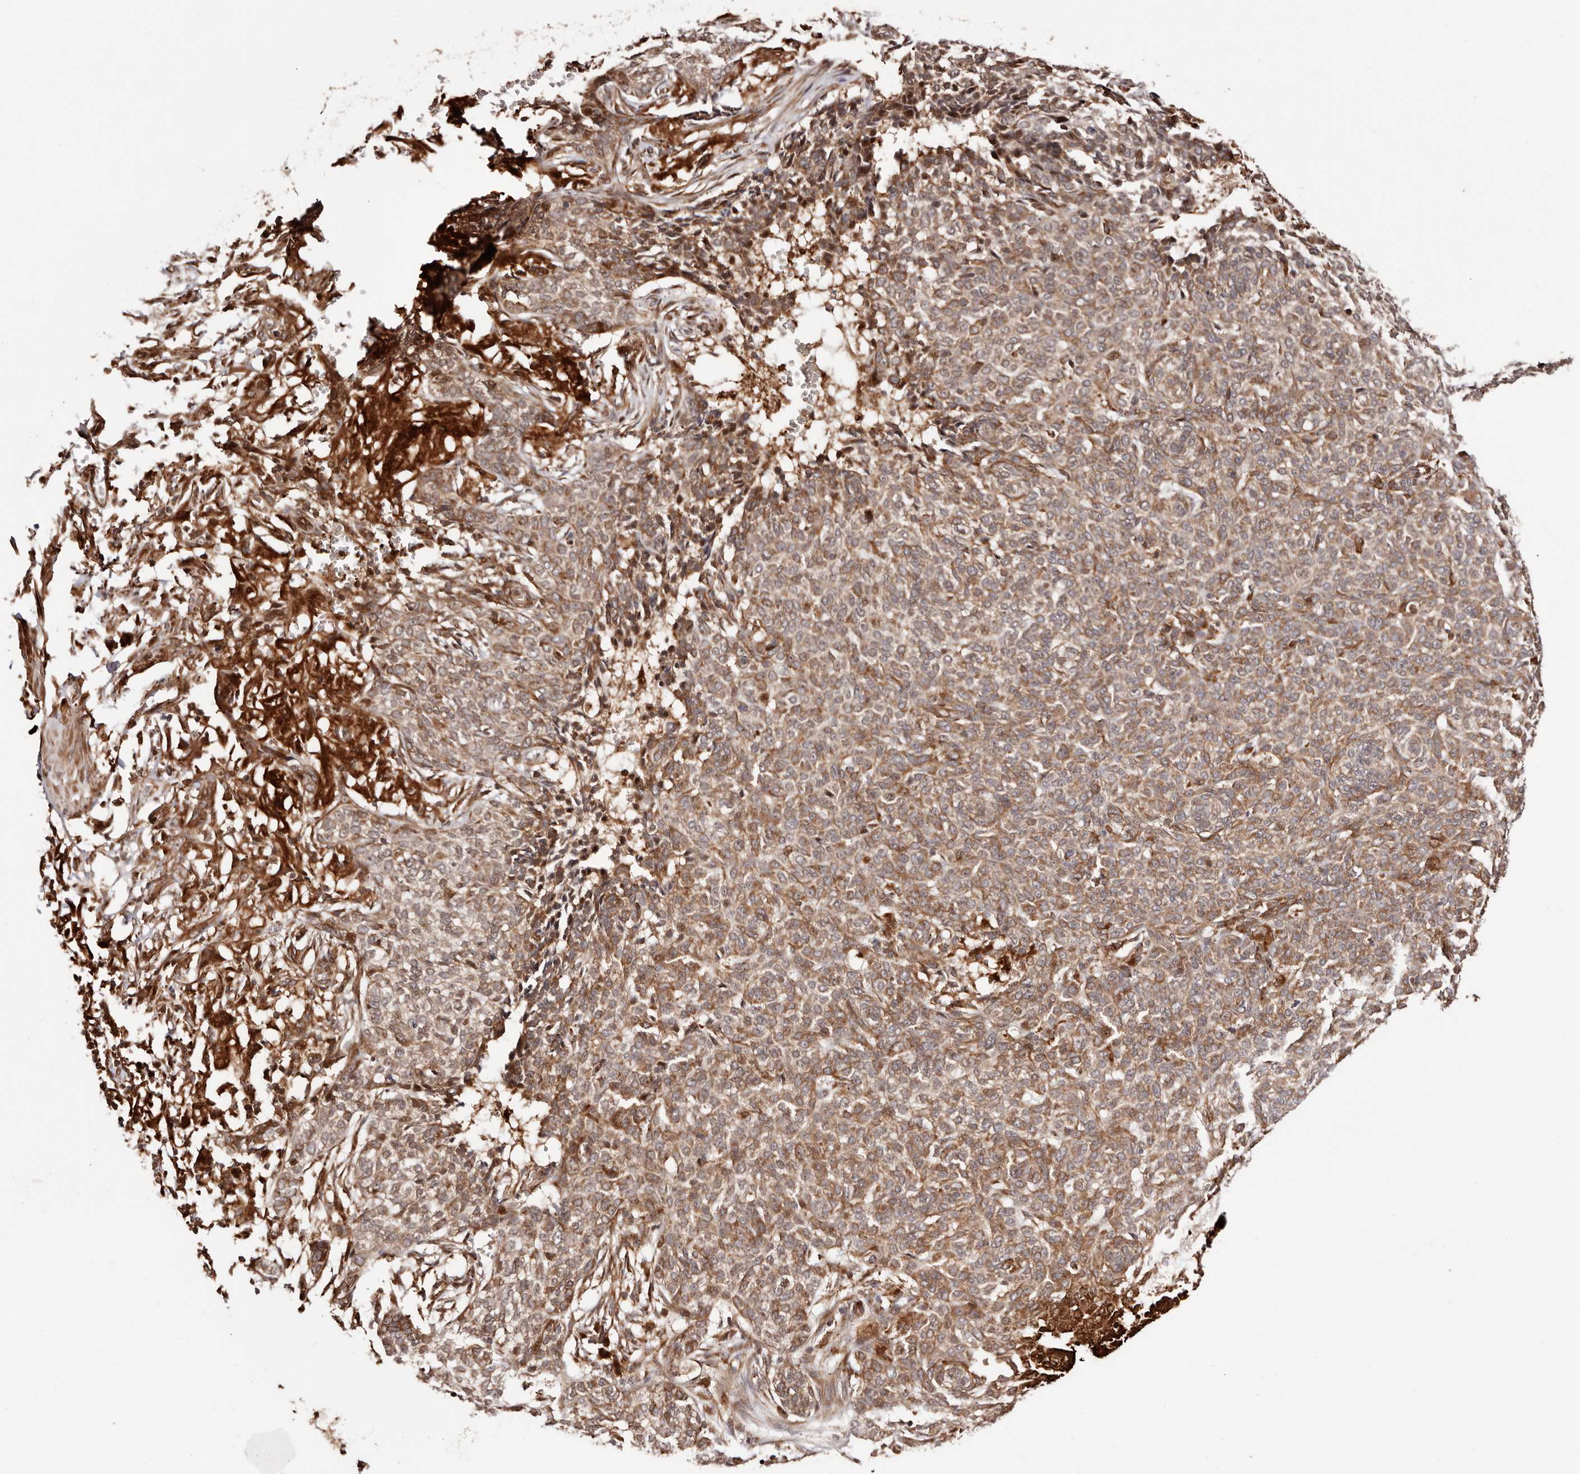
{"staining": {"intensity": "moderate", "quantity": ">75%", "location": "cytoplasmic/membranous"}, "tissue": "skin cancer", "cell_type": "Tumor cells", "image_type": "cancer", "snomed": [{"axis": "morphology", "description": "Basal cell carcinoma"}, {"axis": "topography", "description": "Skin"}], "caption": "Immunohistochemistry (IHC) micrograph of human skin basal cell carcinoma stained for a protein (brown), which demonstrates medium levels of moderate cytoplasmic/membranous positivity in about >75% of tumor cells.", "gene": "PTPN22", "patient": {"sex": "male", "age": 85}}